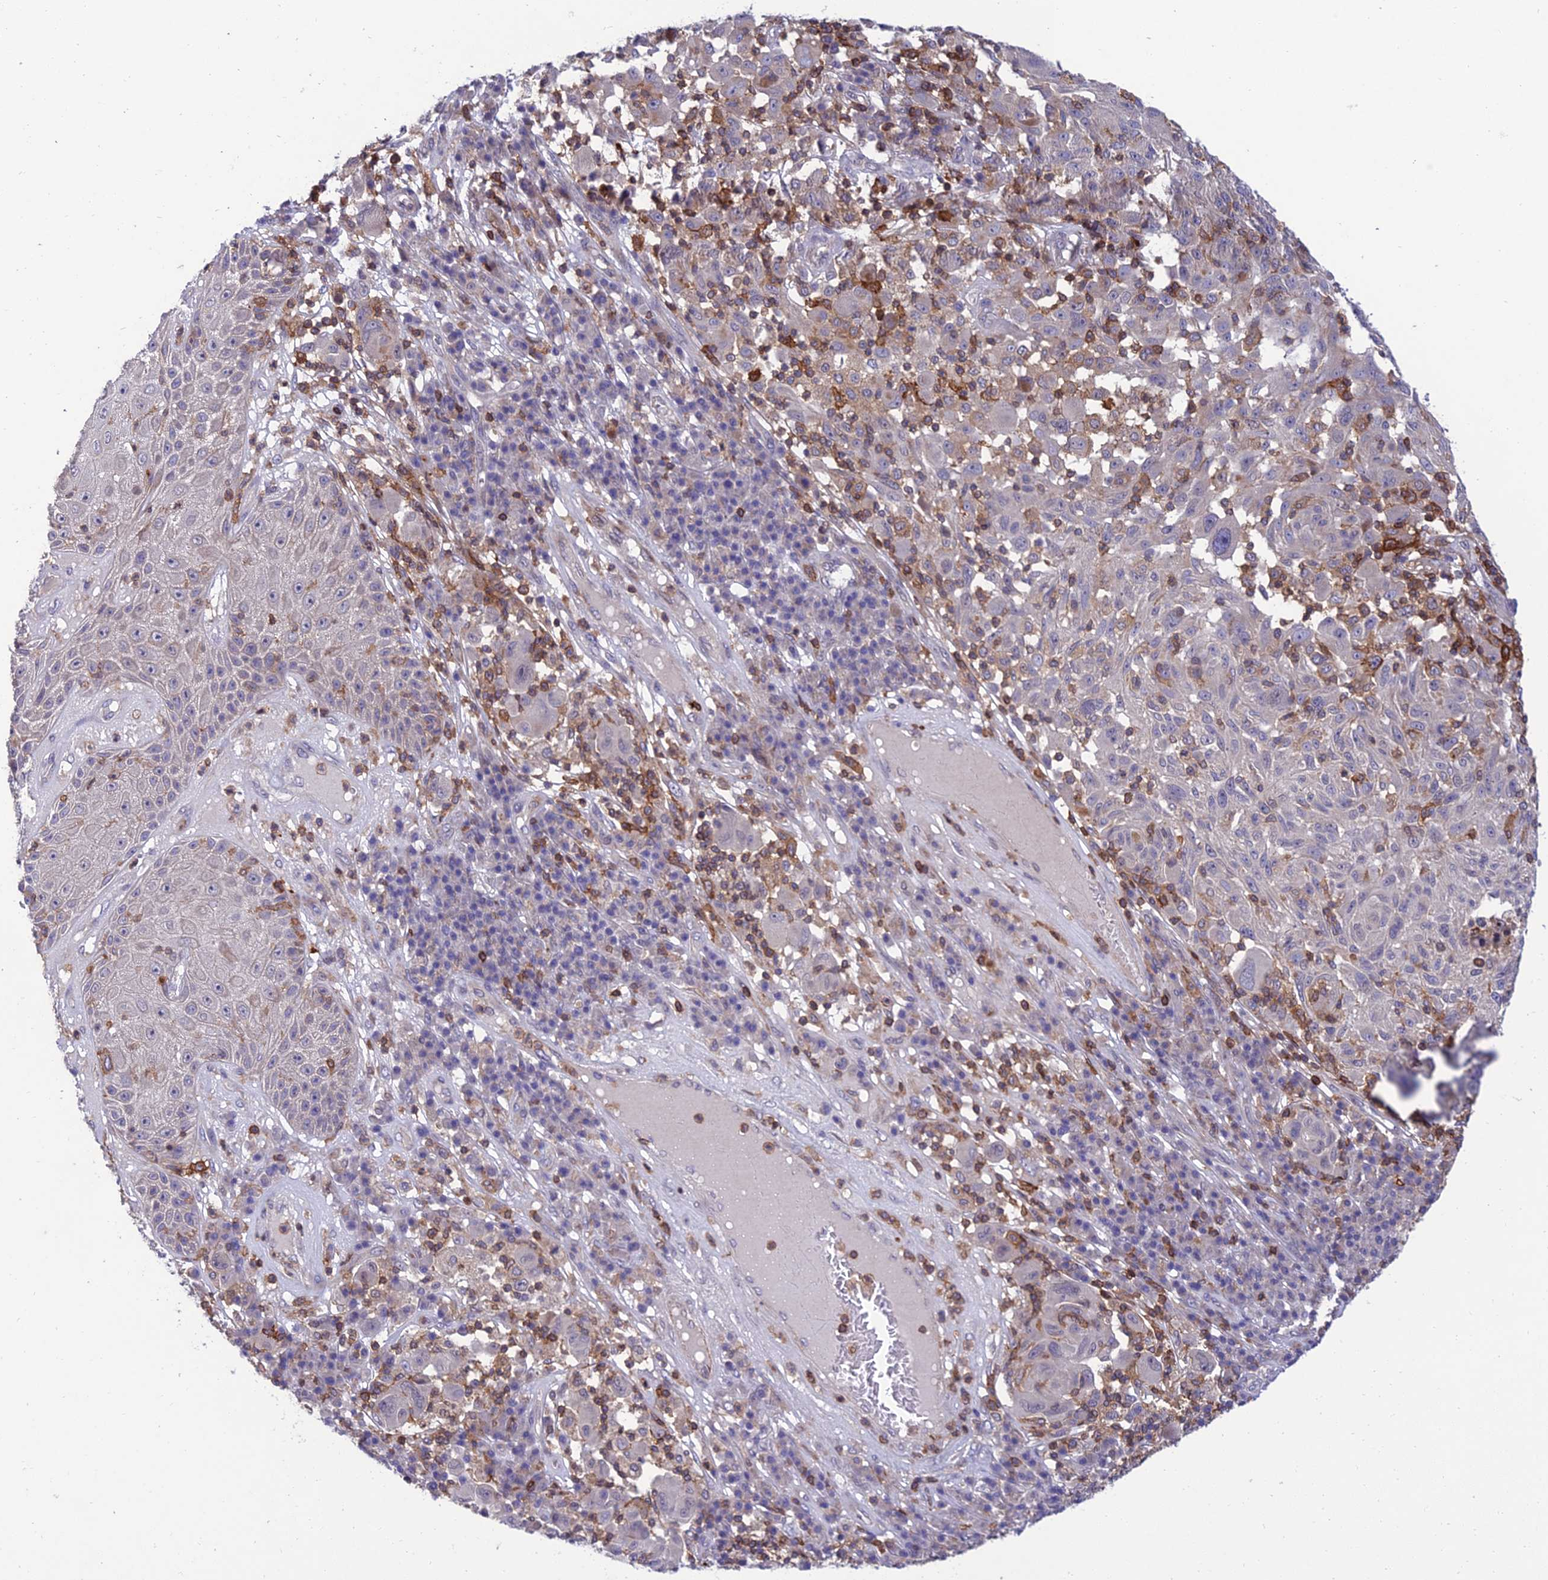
{"staining": {"intensity": "negative", "quantity": "none", "location": "none"}, "tissue": "melanoma", "cell_type": "Tumor cells", "image_type": "cancer", "snomed": [{"axis": "morphology", "description": "Malignant melanoma, NOS"}, {"axis": "topography", "description": "Skin"}], "caption": "The histopathology image demonstrates no staining of tumor cells in melanoma.", "gene": "FAM76A", "patient": {"sex": "male", "age": 53}}